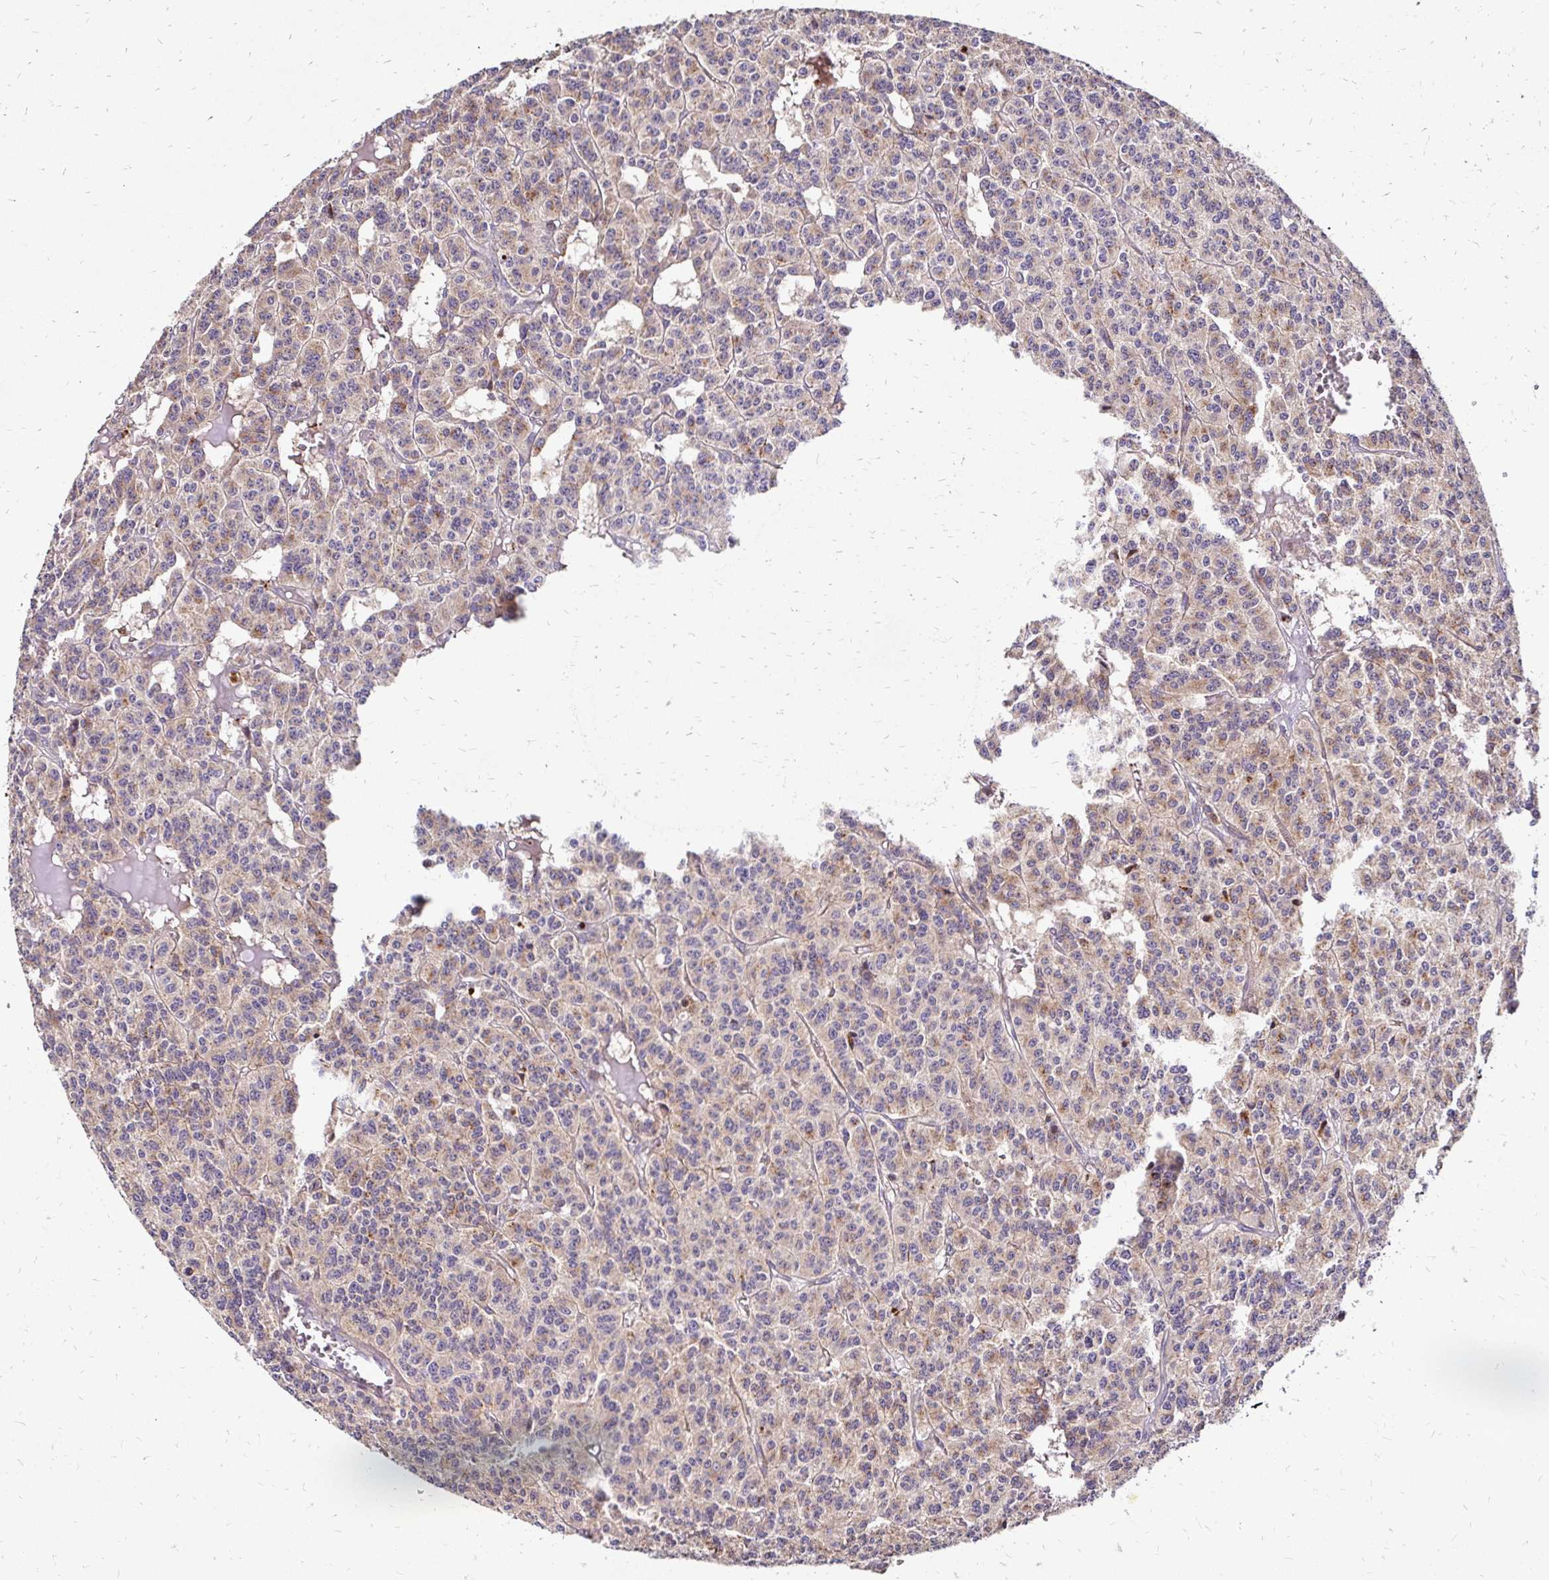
{"staining": {"intensity": "weak", "quantity": "25%-75%", "location": "cytoplasmic/membranous"}, "tissue": "carcinoid", "cell_type": "Tumor cells", "image_type": "cancer", "snomed": [{"axis": "morphology", "description": "Carcinoid, malignant, NOS"}, {"axis": "topography", "description": "Lung"}], "caption": "Carcinoid stained with immunohistochemistry reveals weak cytoplasmic/membranous expression in about 25%-75% of tumor cells.", "gene": "IDUA", "patient": {"sex": "female", "age": 71}}